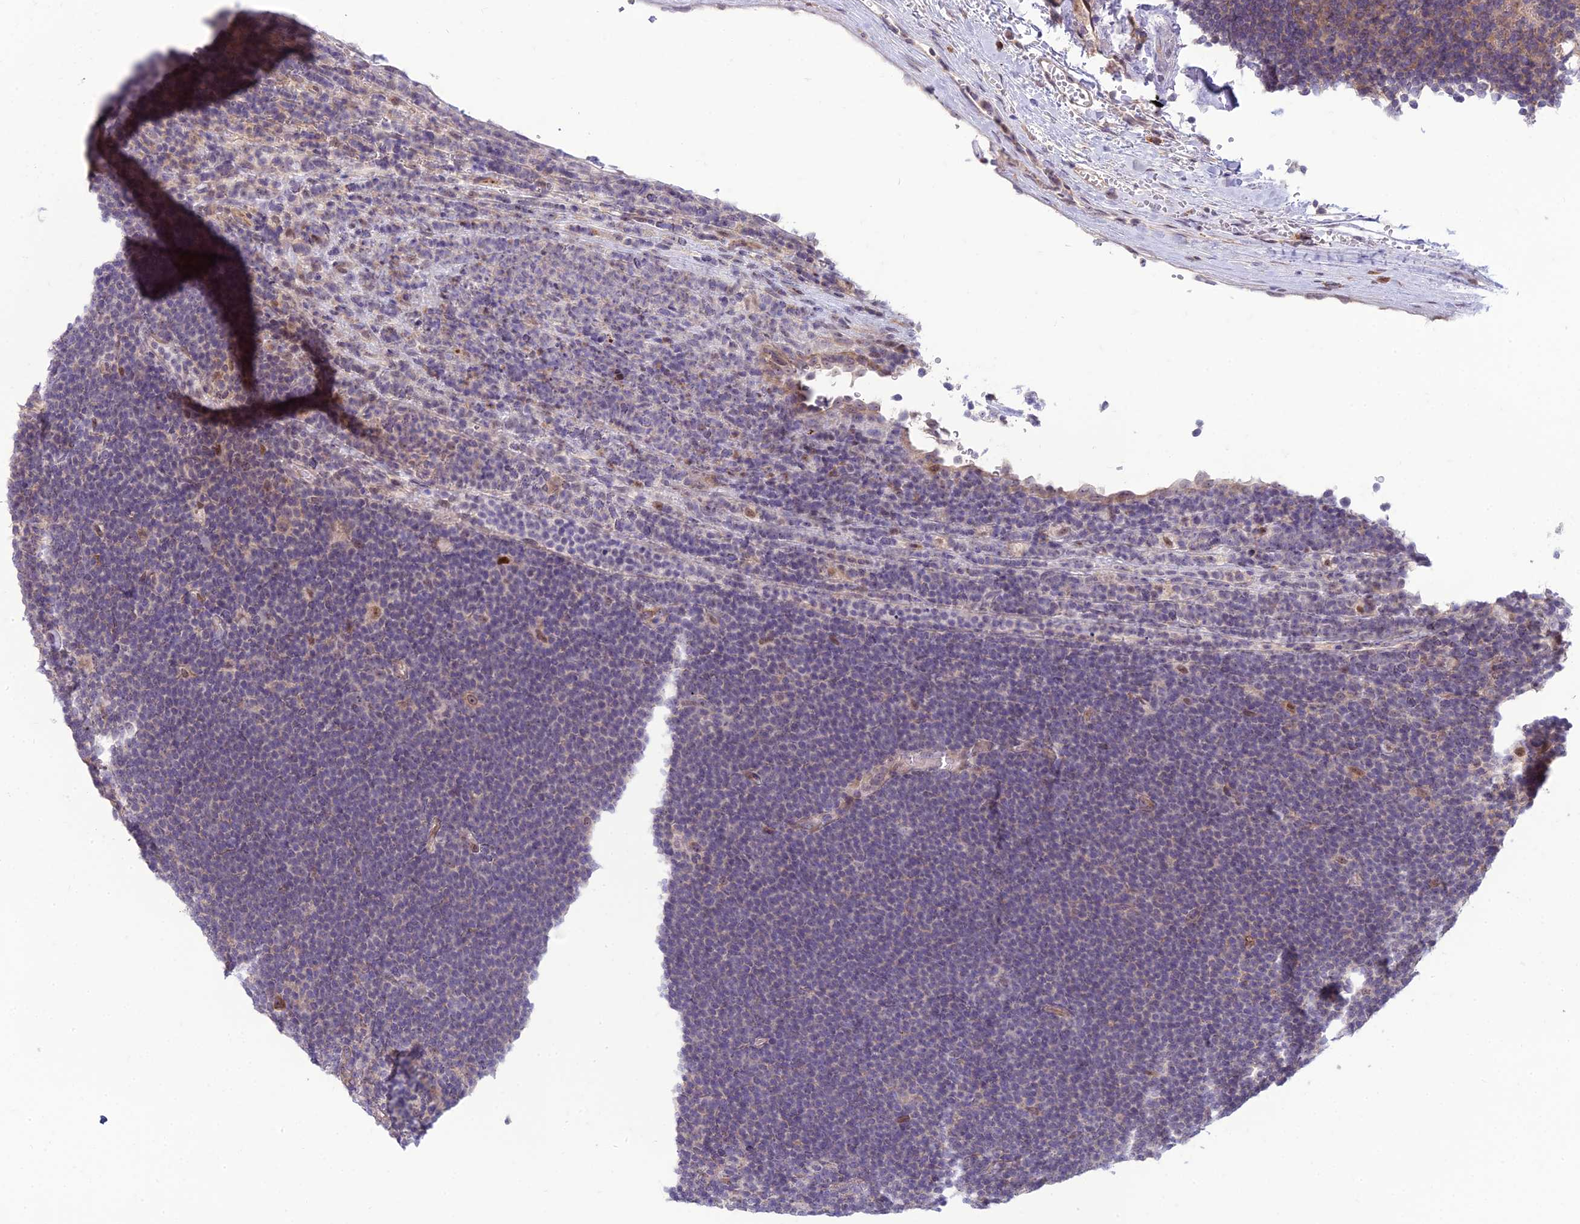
{"staining": {"intensity": "weak", "quantity": "25%-75%", "location": "cytoplasmic/membranous,nuclear"}, "tissue": "lymphoma", "cell_type": "Tumor cells", "image_type": "cancer", "snomed": [{"axis": "morphology", "description": "Hodgkin's disease, NOS"}, {"axis": "topography", "description": "Lymph node"}], "caption": "The immunohistochemical stain shows weak cytoplasmic/membranous and nuclear expression in tumor cells of Hodgkin's disease tissue.", "gene": "DTX2", "patient": {"sex": "female", "age": 57}}